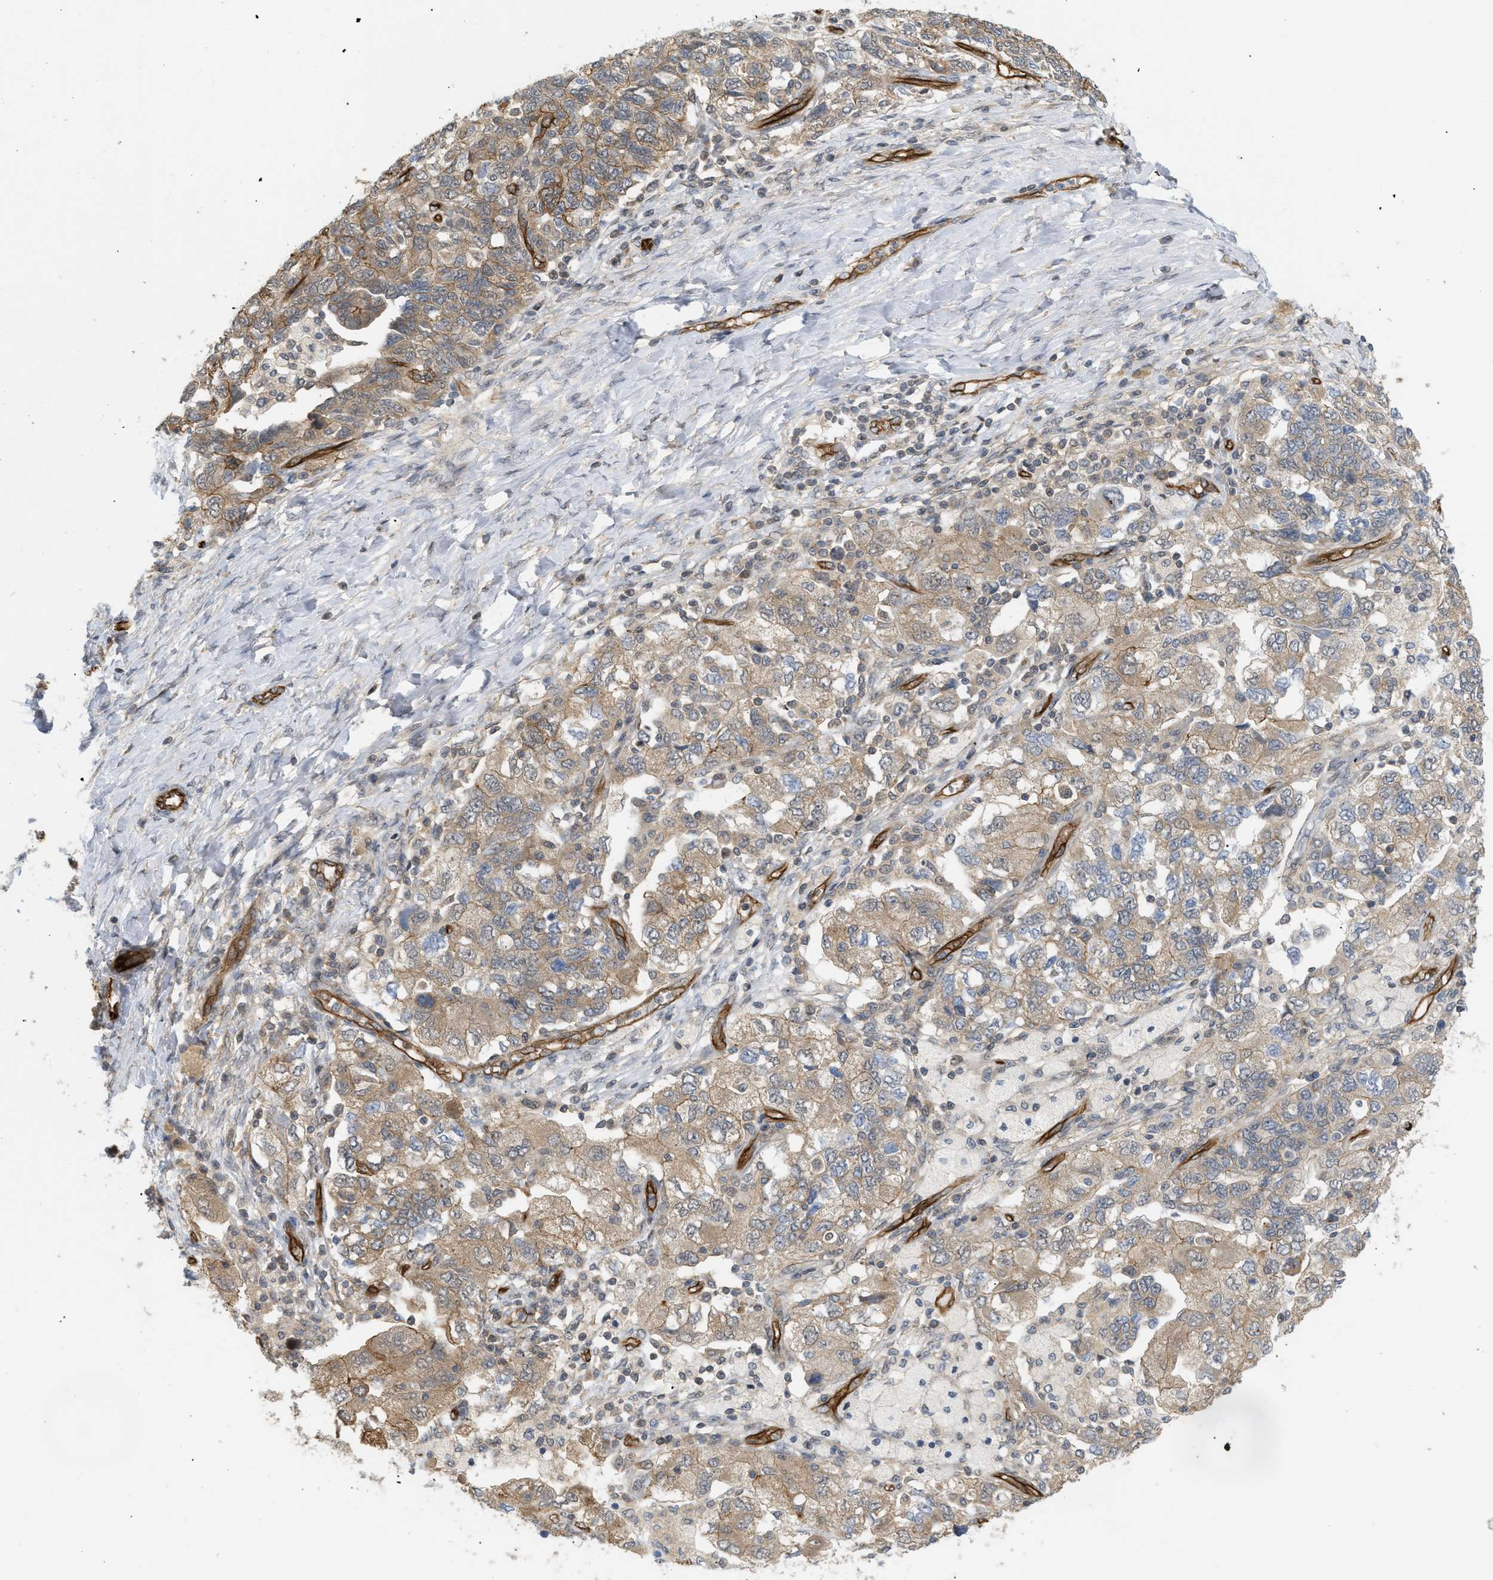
{"staining": {"intensity": "moderate", "quantity": ">75%", "location": "cytoplasmic/membranous"}, "tissue": "ovarian cancer", "cell_type": "Tumor cells", "image_type": "cancer", "snomed": [{"axis": "morphology", "description": "Carcinoma, NOS"}, {"axis": "morphology", "description": "Cystadenocarcinoma, serous, NOS"}, {"axis": "topography", "description": "Ovary"}], "caption": "Ovarian cancer (carcinoma) was stained to show a protein in brown. There is medium levels of moderate cytoplasmic/membranous positivity in approximately >75% of tumor cells.", "gene": "PALMD", "patient": {"sex": "female", "age": 69}}